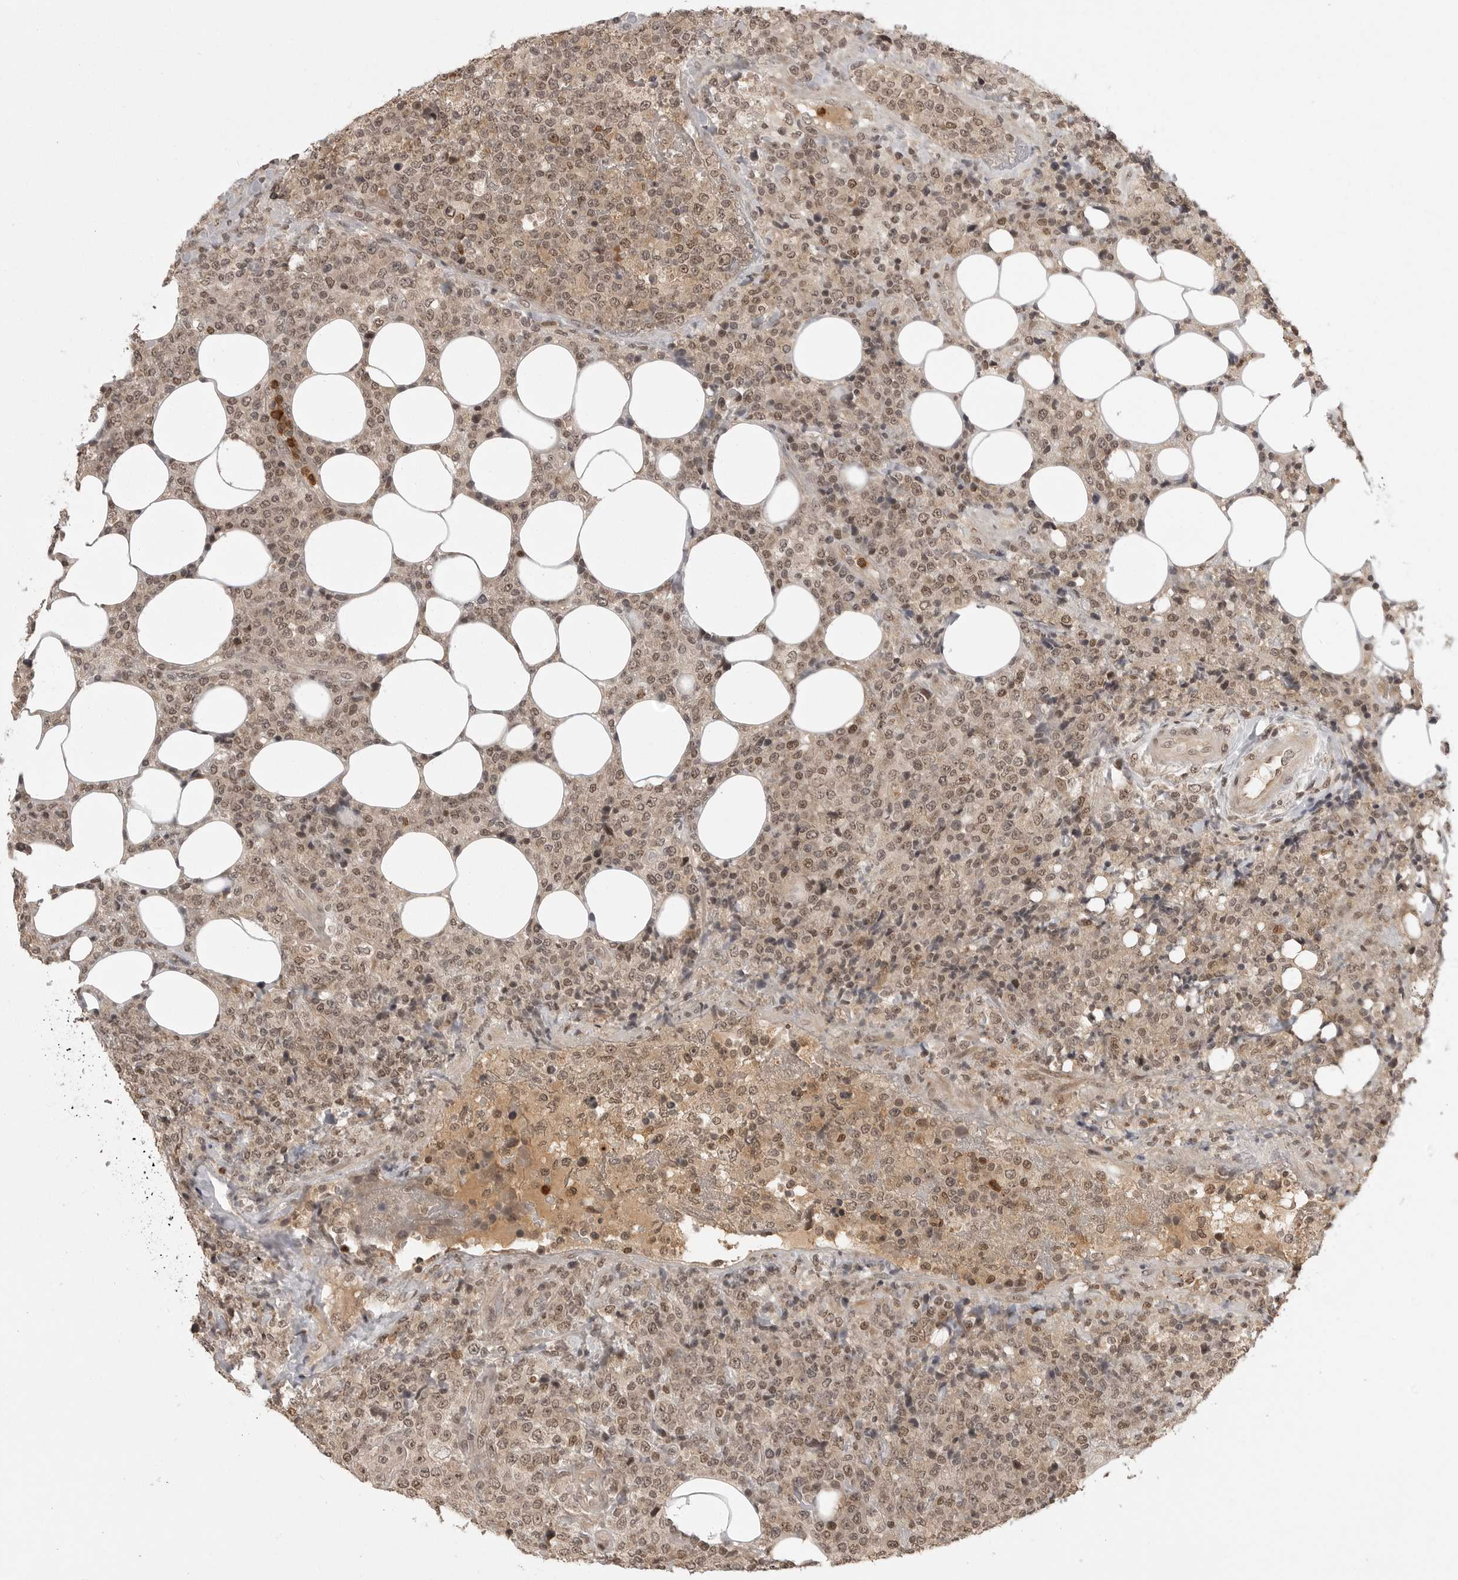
{"staining": {"intensity": "moderate", "quantity": ">75%", "location": "cytoplasmic/membranous,nuclear"}, "tissue": "lymphoma", "cell_type": "Tumor cells", "image_type": "cancer", "snomed": [{"axis": "morphology", "description": "Malignant lymphoma, non-Hodgkin's type, High grade"}, {"axis": "topography", "description": "Lymph node"}], "caption": "The photomicrograph demonstrates staining of malignant lymphoma, non-Hodgkin's type (high-grade), revealing moderate cytoplasmic/membranous and nuclear protein positivity (brown color) within tumor cells. (Stains: DAB (3,3'-diaminobenzidine) in brown, nuclei in blue, Microscopy: brightfield microscopy at high magnification).", "gene": "PEG3", "patient": {"sex": "male", "age": 13}}